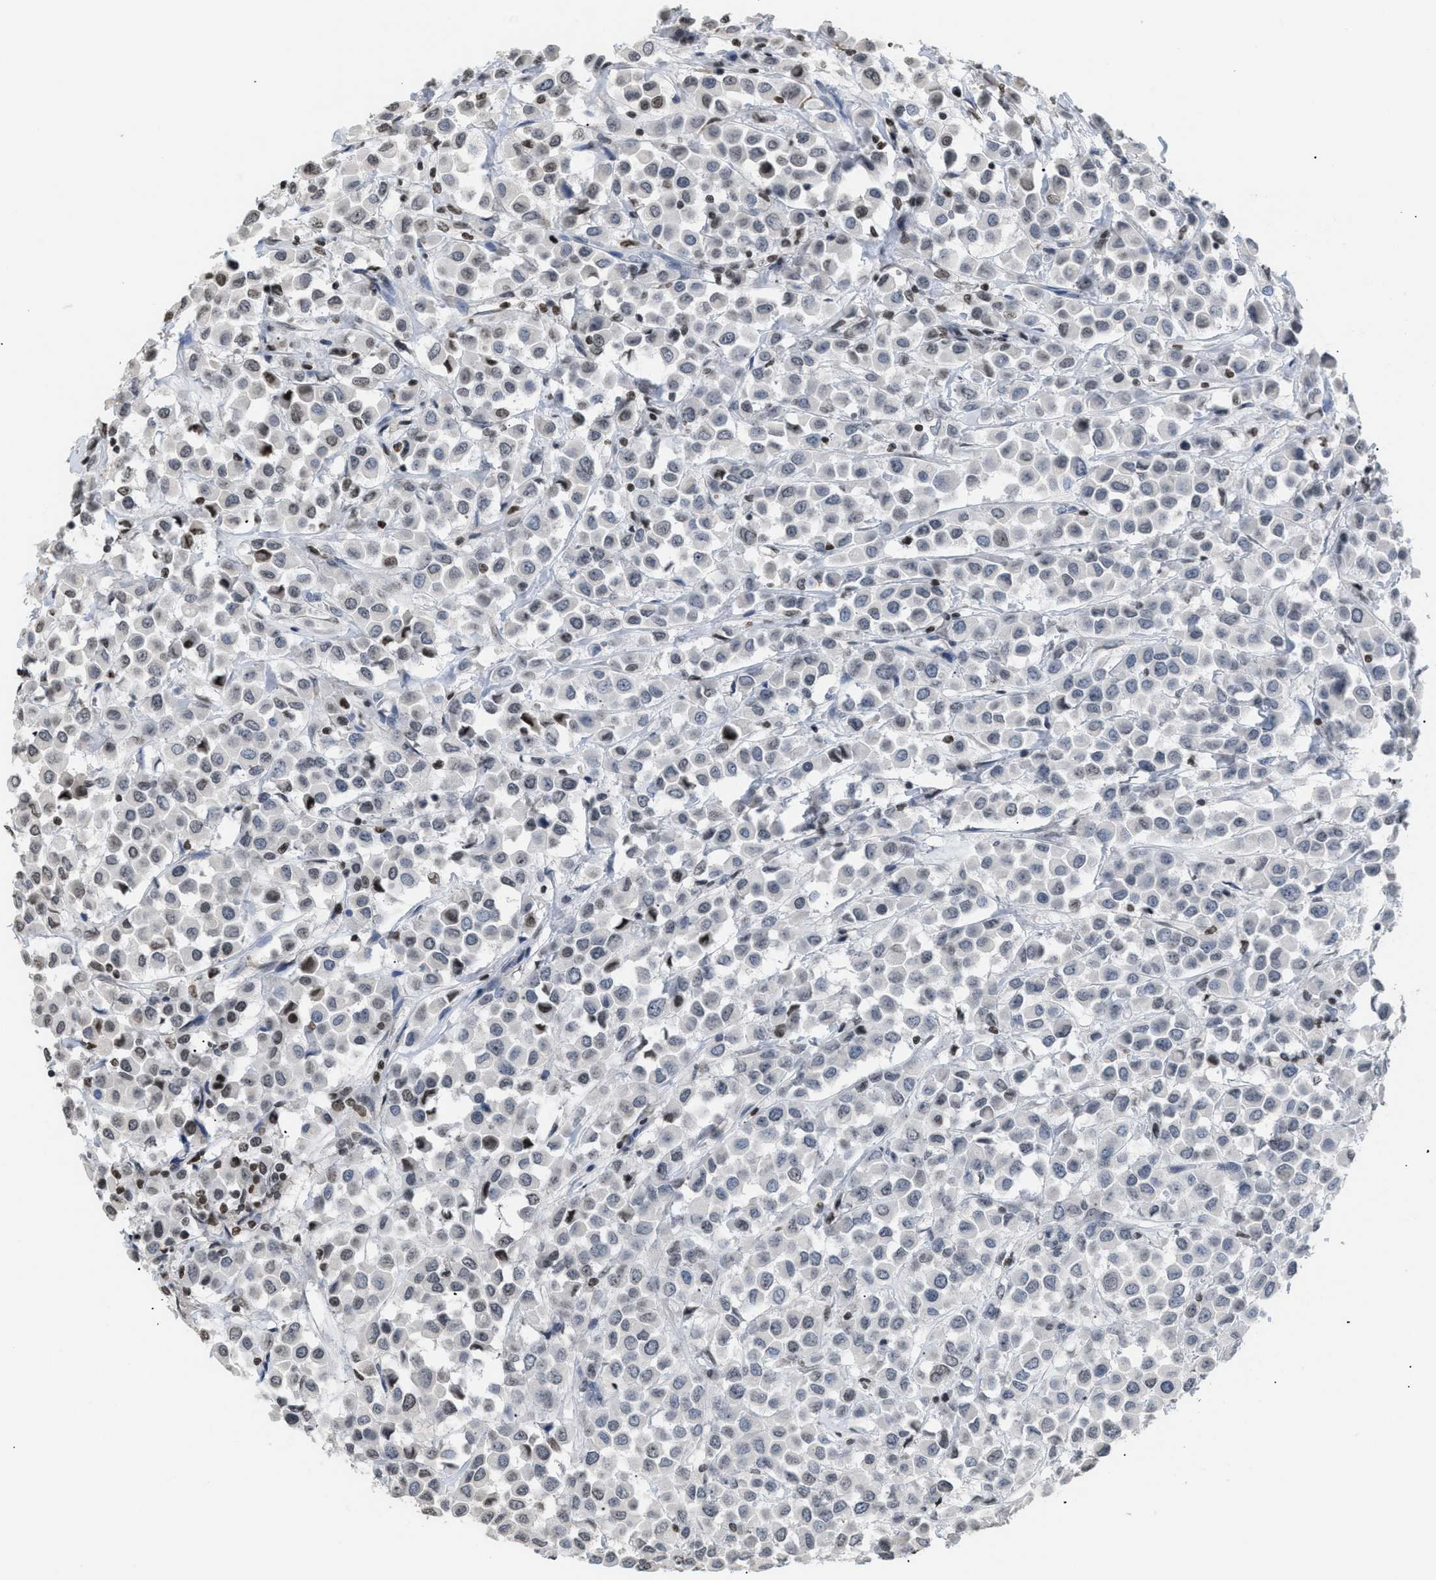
{"staining": {"intensity": "weak", "quantity": "<25%", "location": "nuclear"}, "tissue": "breast cancer", "cell_type": "Tumor cells", "image_type": "cancer", "snomed": [{"axis": "morphology", "description": "Duct carcinoma"}, {"axis": "topography", "description": "Breast"}], "caption": "Protein analysis of breast cancer (infiltrating ductal carcinoma) displays no significant staining in tumor cells.", "gene": "HMGN2", "patient": {"sex": "female", "age": 61}}